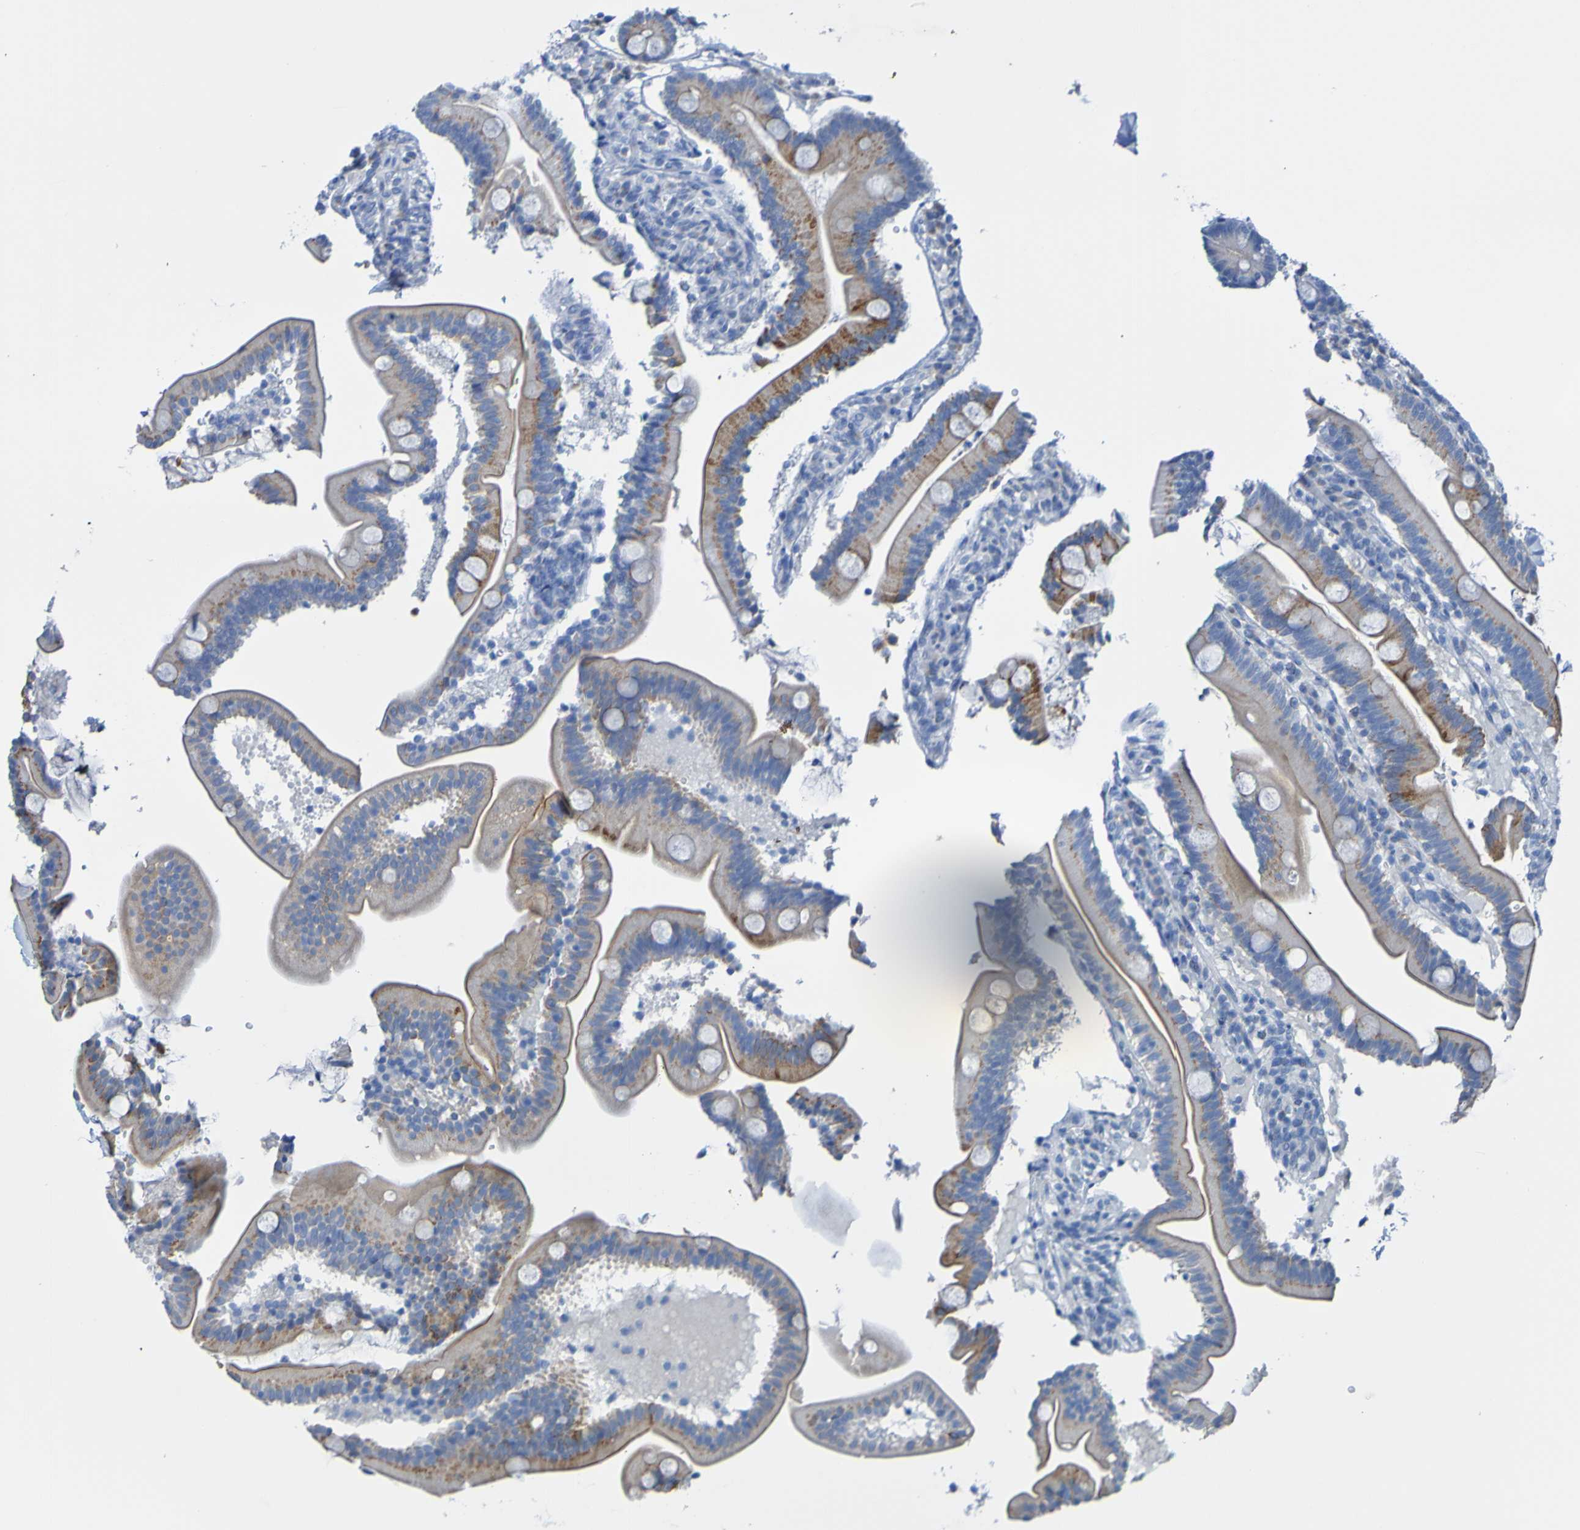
{"staining": {"intensity": "moderate", "quantity": "<25%", "location": "cytoplasmic/membranous"}, "tissue": "duodenum", "cell_type": "Glandular cells", "image_type": "normal", "snomed": [{"axis": "morphology", "description": "Normal tissue, NOS"}, {"axis": "topography", "description": "Duodenum"}], "caption": "Brown immunohistochemical staining in normal duodenum displays moderate cytoplasmic/membranous staining in approximately <25% of glandular cells.", "gene": "ACMSD", "patient": {"sex": "male", "age": 54}}